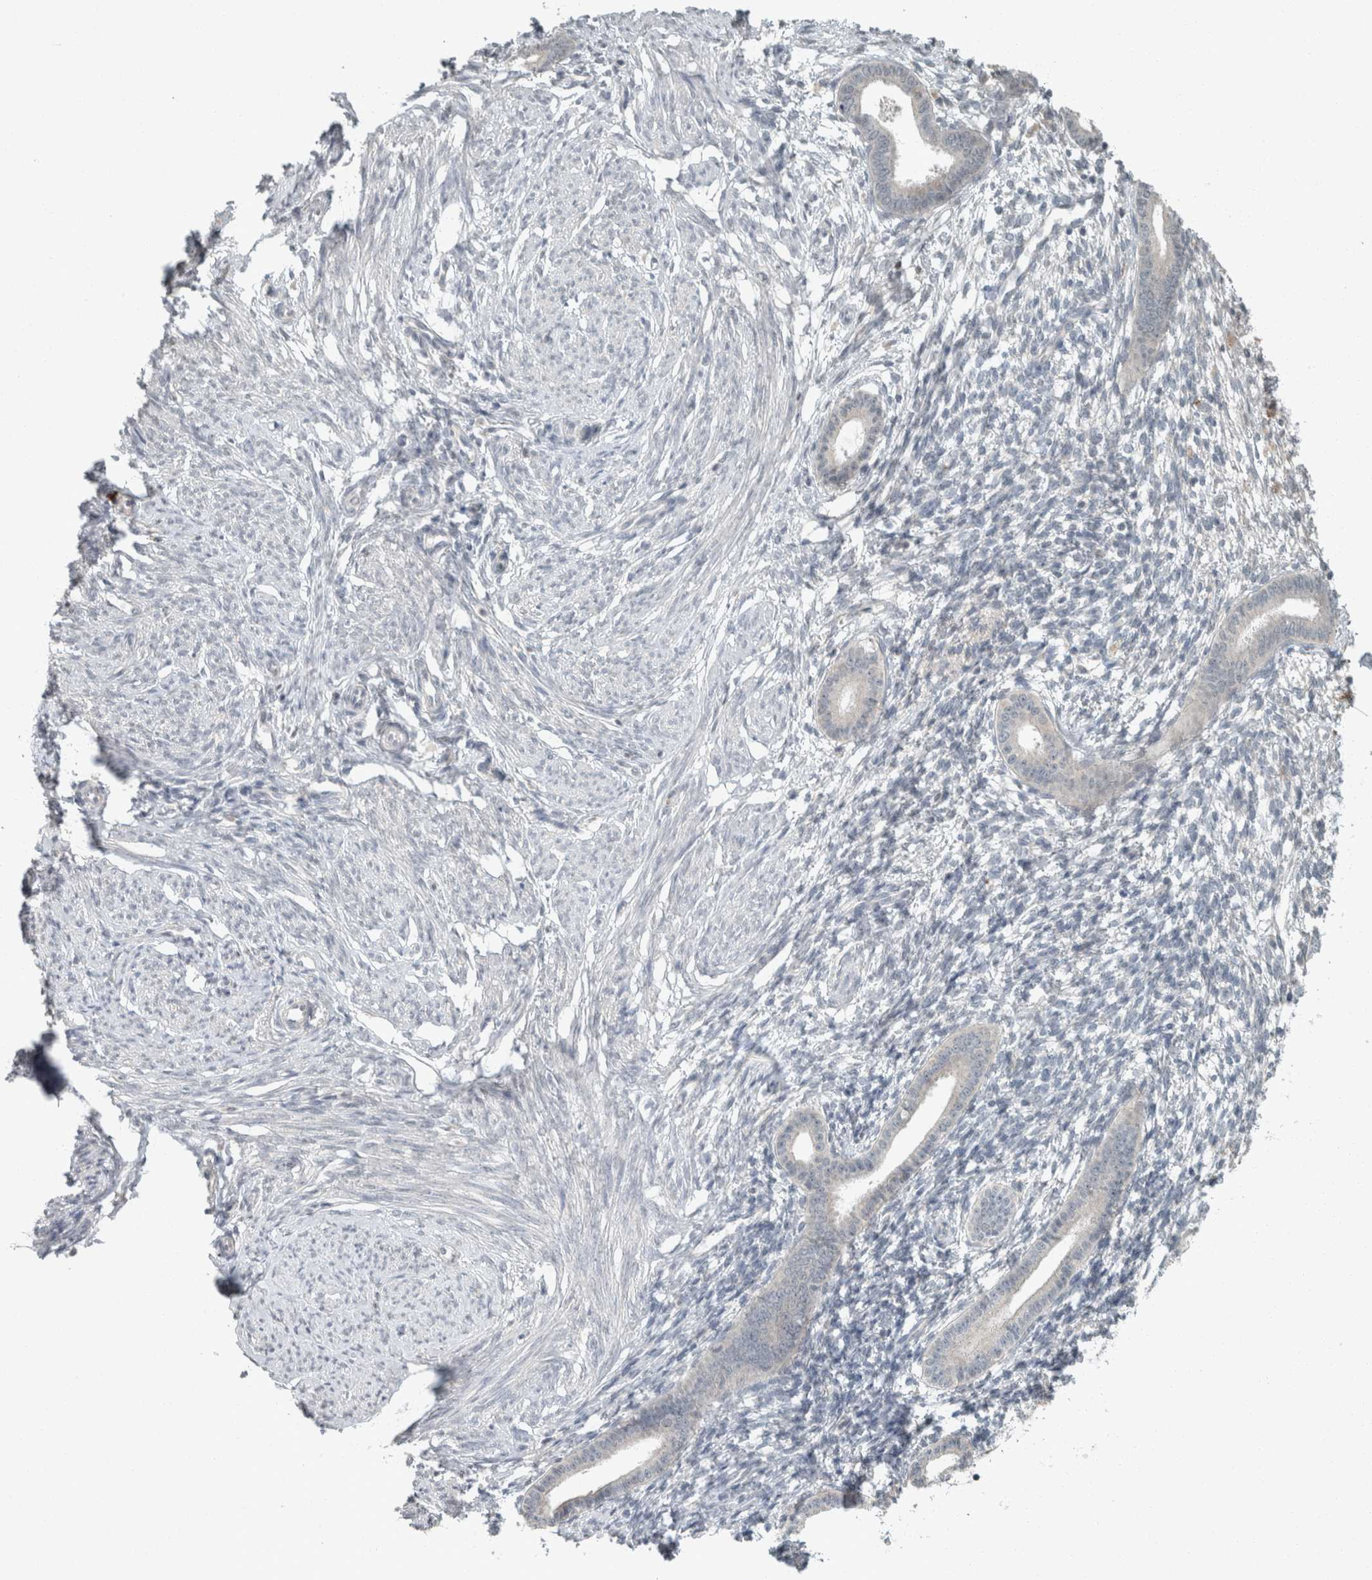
{"staining": {"intensity": "negative", "quantity": "none", "location": "none"}, "tissue": "endometrium", "cell_type": "Cells in endometrial stroma", "image_type": "normal", "snomed": [{"axis": "morphology", "description": "Normal tissue, NOS"}, {"axis": "topography", "description": "Endometrium"}], "caption": "Immunohistochemical staining of benign human endometrium shows no significant positivity in cells in endometrial stroma. (IHC, brightfield microscopy, high magnification).", "gene": "TRIT1", "patient": {"sex": "female", "age": 56}}